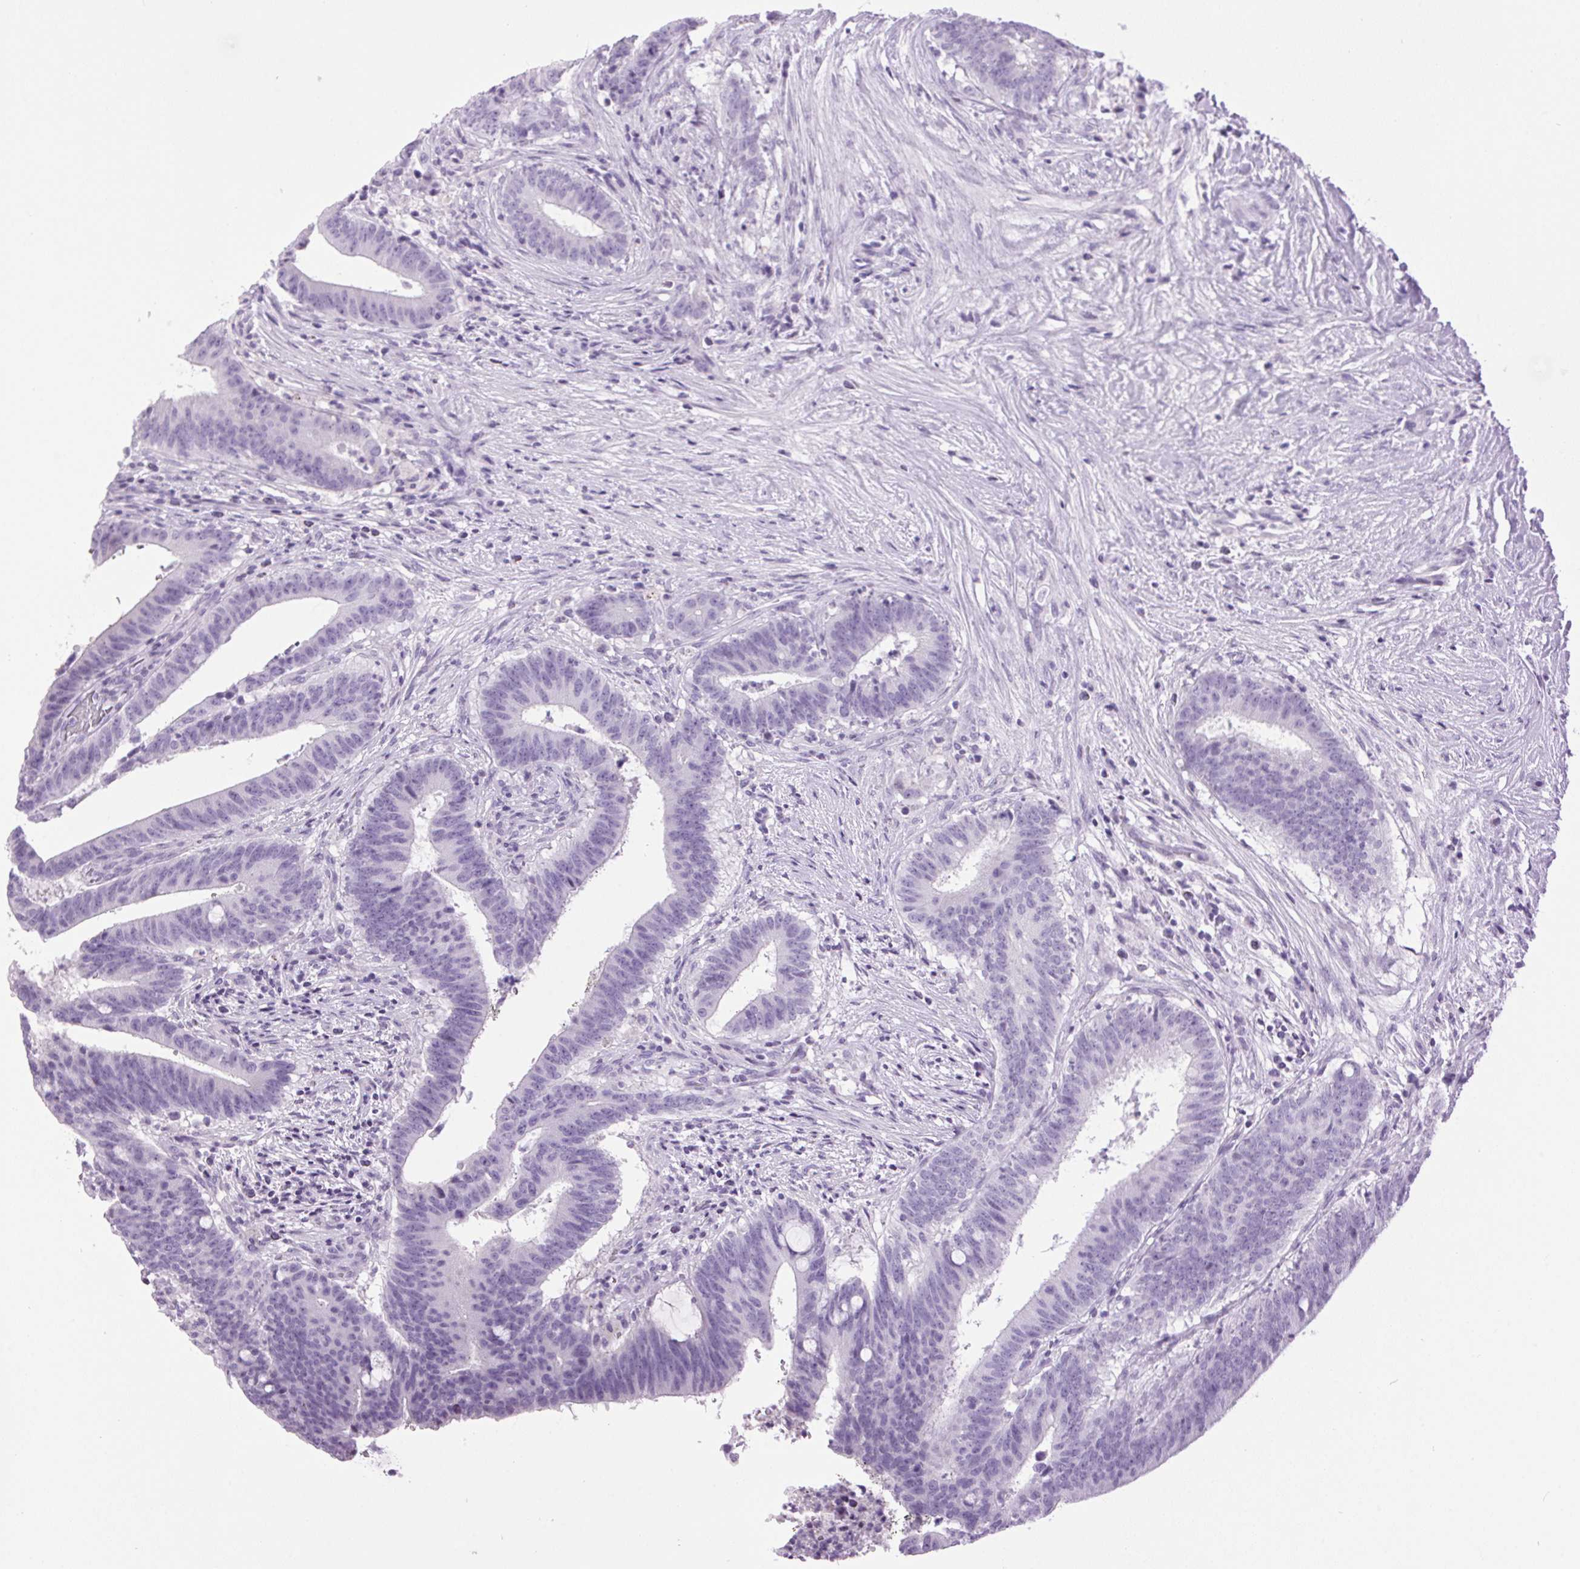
{"staining": {"intensity": "negative", "quantity": "none", "location": "none"}, "tissue": "colorectal cancer", "cell_type": "Tumor cells", "image_type": "cancer", "snomed": [{"axis": "morphology", "description": "Adenocarcinoma, NOS"}, {"axis": "topography", "description": "Colon"}], "caption": "An immunohistochemistry photomicrograph of colorectal cancer (adenocarcinoma) is shown. There is no staining in tumor cells of colorectal cancer (adenocarcinoma).", "gene": "TMEM88B", "patient": {"sex": "female", "age": 43}}